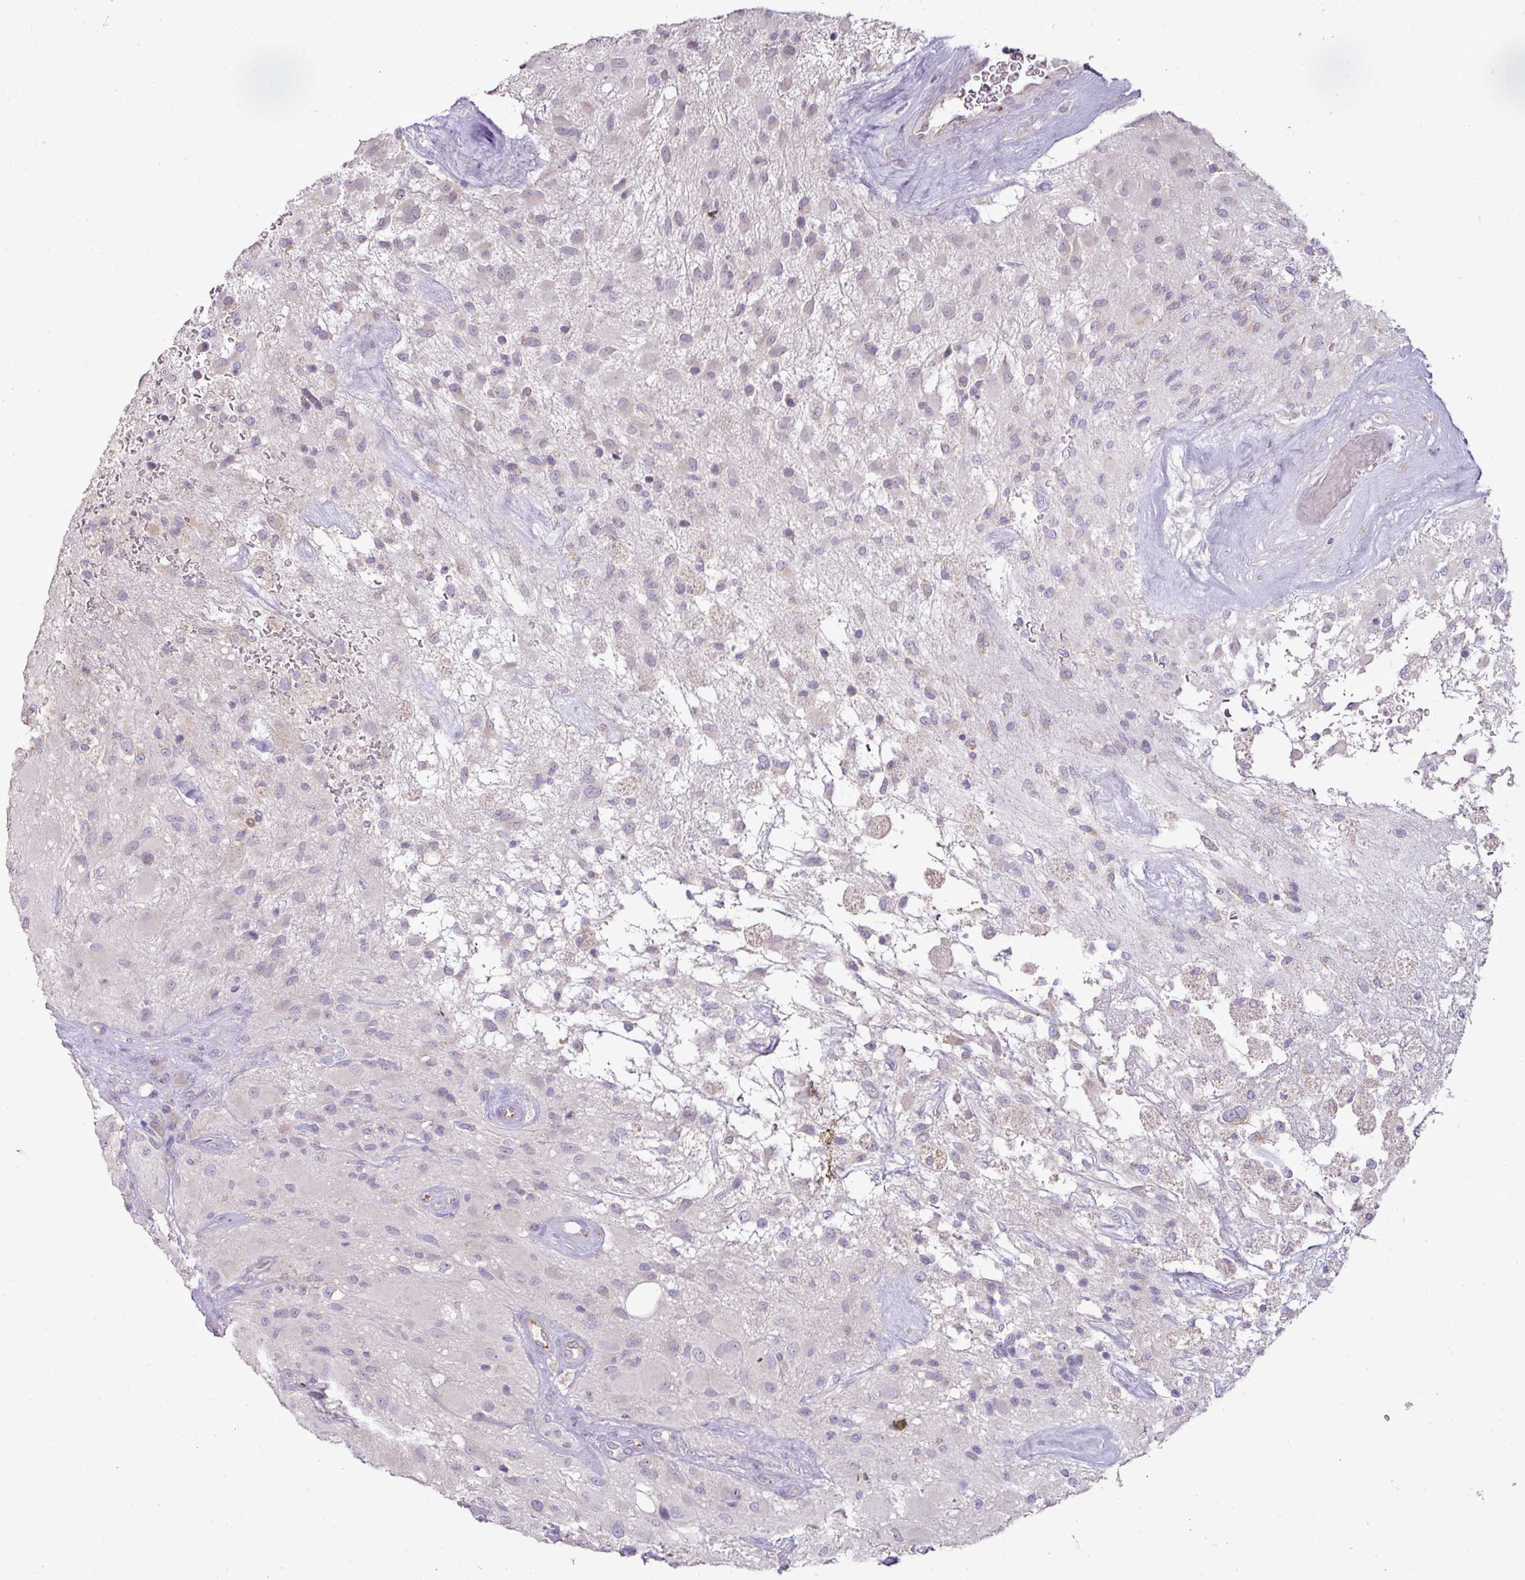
{"staining": {"intensity": "weak", "quantity": "<25%", "location": "cytoplasmic/membranous"}, "tissue": "glioma", "cell_type": "Tumor cells", "image_type": "cancer", "snomed": [{"axis": "morphology", "description": "Glioma, malignant, High grade"}, {"axis": "topography", "description": "Brain"}], "caption": "Glioma stained for a protein using immunohistochemistry displays no positivity tumor cells.", "gene": "BRINP2", "patient": {"sex": "female", "age": 67}}